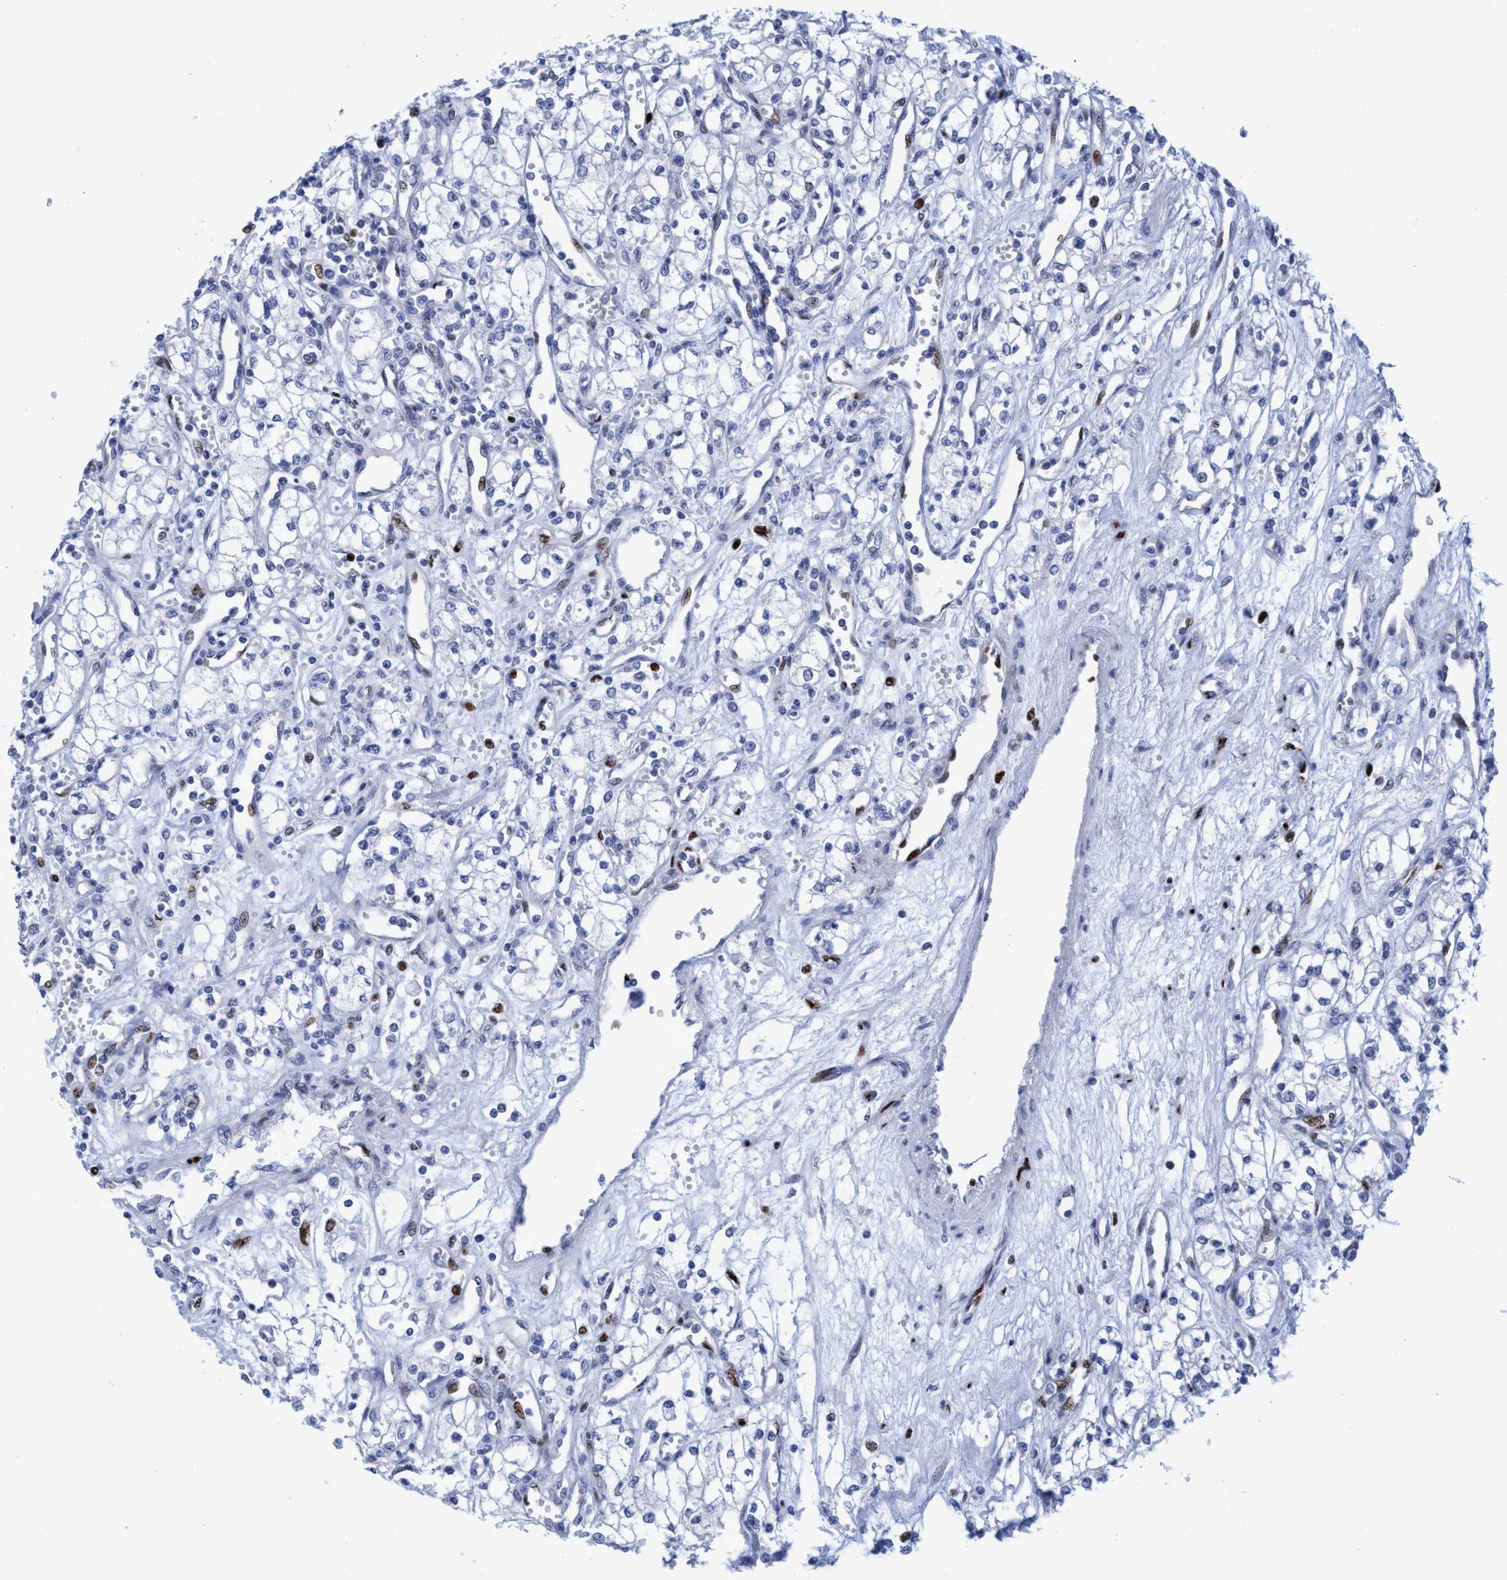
{"staining": {"intensity": "negative", "quantity": "none", "location": "none"}, "tissue": "renal cancer", "cell_type": "Tumor cells", "image_type": "cancer", "snomed": [{"axis": "morphology", "description": "Adenocarcinoma, NOS"}, {"axis": "topography", "description": "Kidney"}], "caption": "The image displays no staining of tumor cells in renal cancer.", "gene": "R3HCC1", "patient": {"sex": "male", "age": 59}}